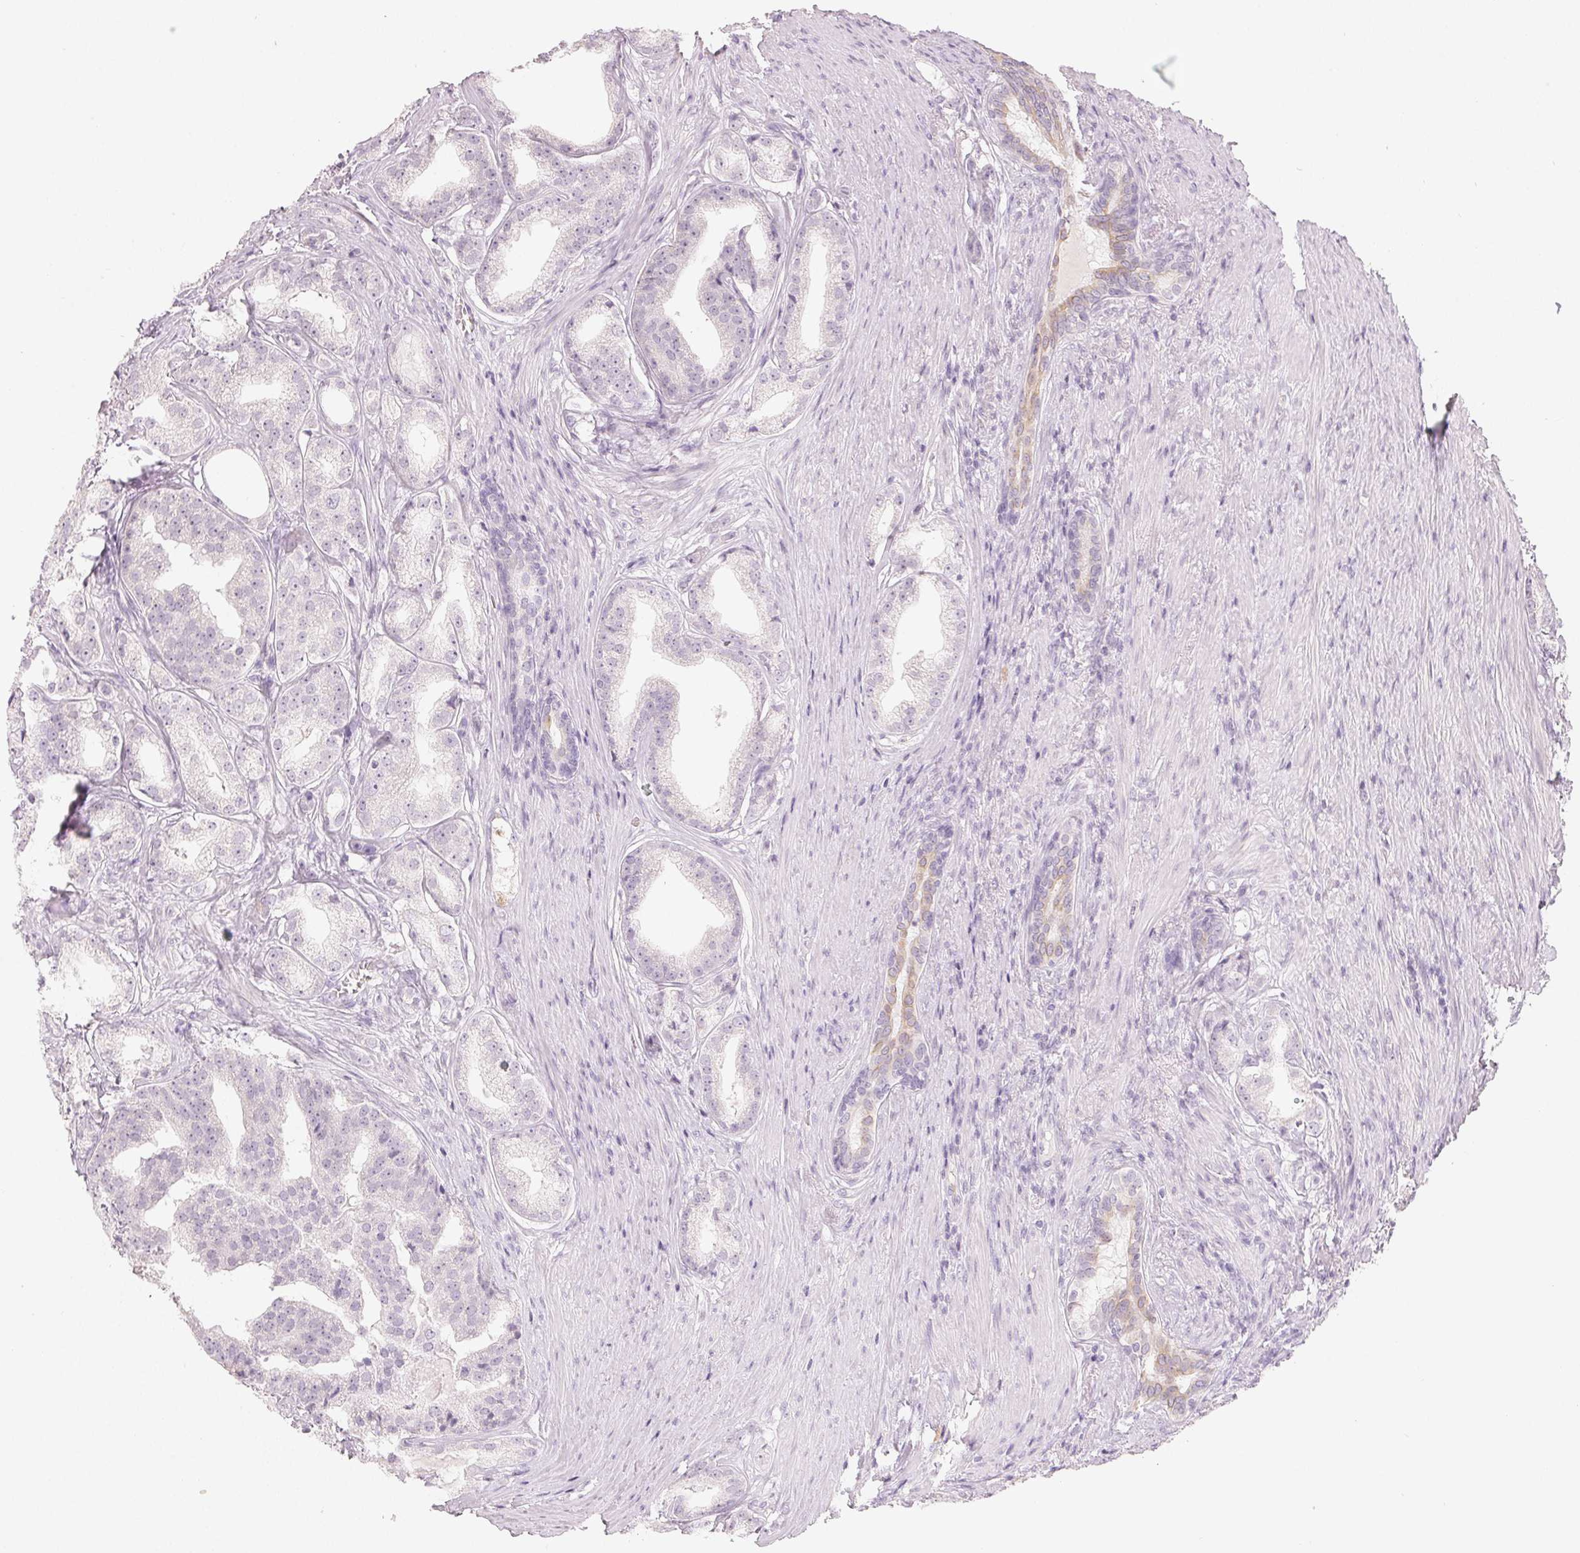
{"staining": {"intensity": "negative", "quantity": "none", "location": "none"}, "tissue": "prostate cancer", "cell_type": "Tumor cells", "image_type": "cancer", "snomed": [{"axis": "morphology", "description": "Adenocarcinoma, Low grade"}, {"axis": "topography", "description": "Prostate"}], "caption": "Low-grade adenocarcinoma (prostate) stained for a protein using immunohistochemistry (IHC) demonstrates no staining tumor cells.", "gene": "LVRN", "patient": {"sex": "male", "age": 65}}